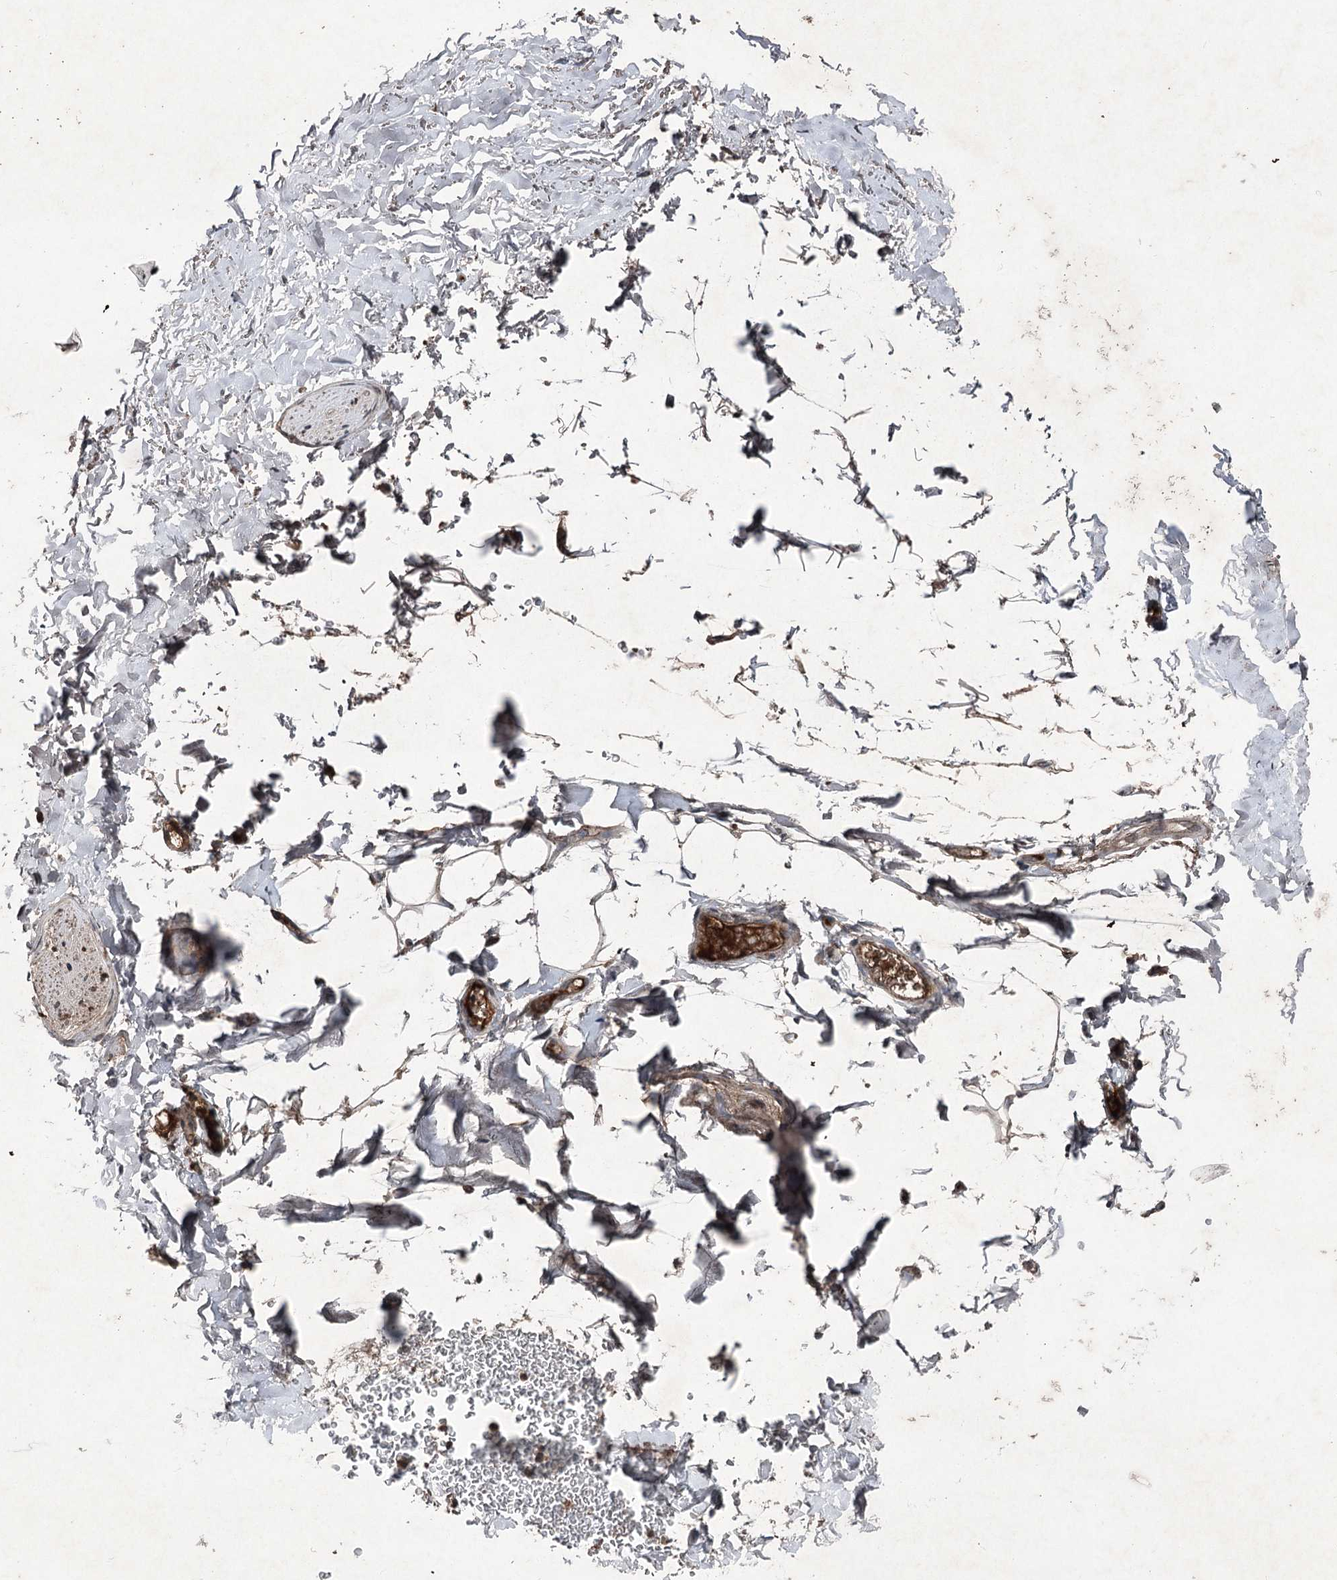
{"staining": {"intensity": "moderate", "quantity": "25%-75%", "location": "cytoplasmic/membranous"}, "tissue": "adipose tissue", "cell_type": "Adipocytes", "image_type": "normal", "snomed": [{"axis": "morphology", "description": "Normal tissue, NOS"}, {"axis": "topography", "description": "Cartilage tissue"}, {"axis": "topography", "description": "Bronchus"}], "caption": "Moderate cytoplasmic/membranous expression is seen in about 25%-75% of adipocytes in normal adipose tissue. The protein of interest is shown in brown color, while the nuclei are stained blue.", "gene": "PGLYRP2", "patient": {"sex": "female", "age": 73}}